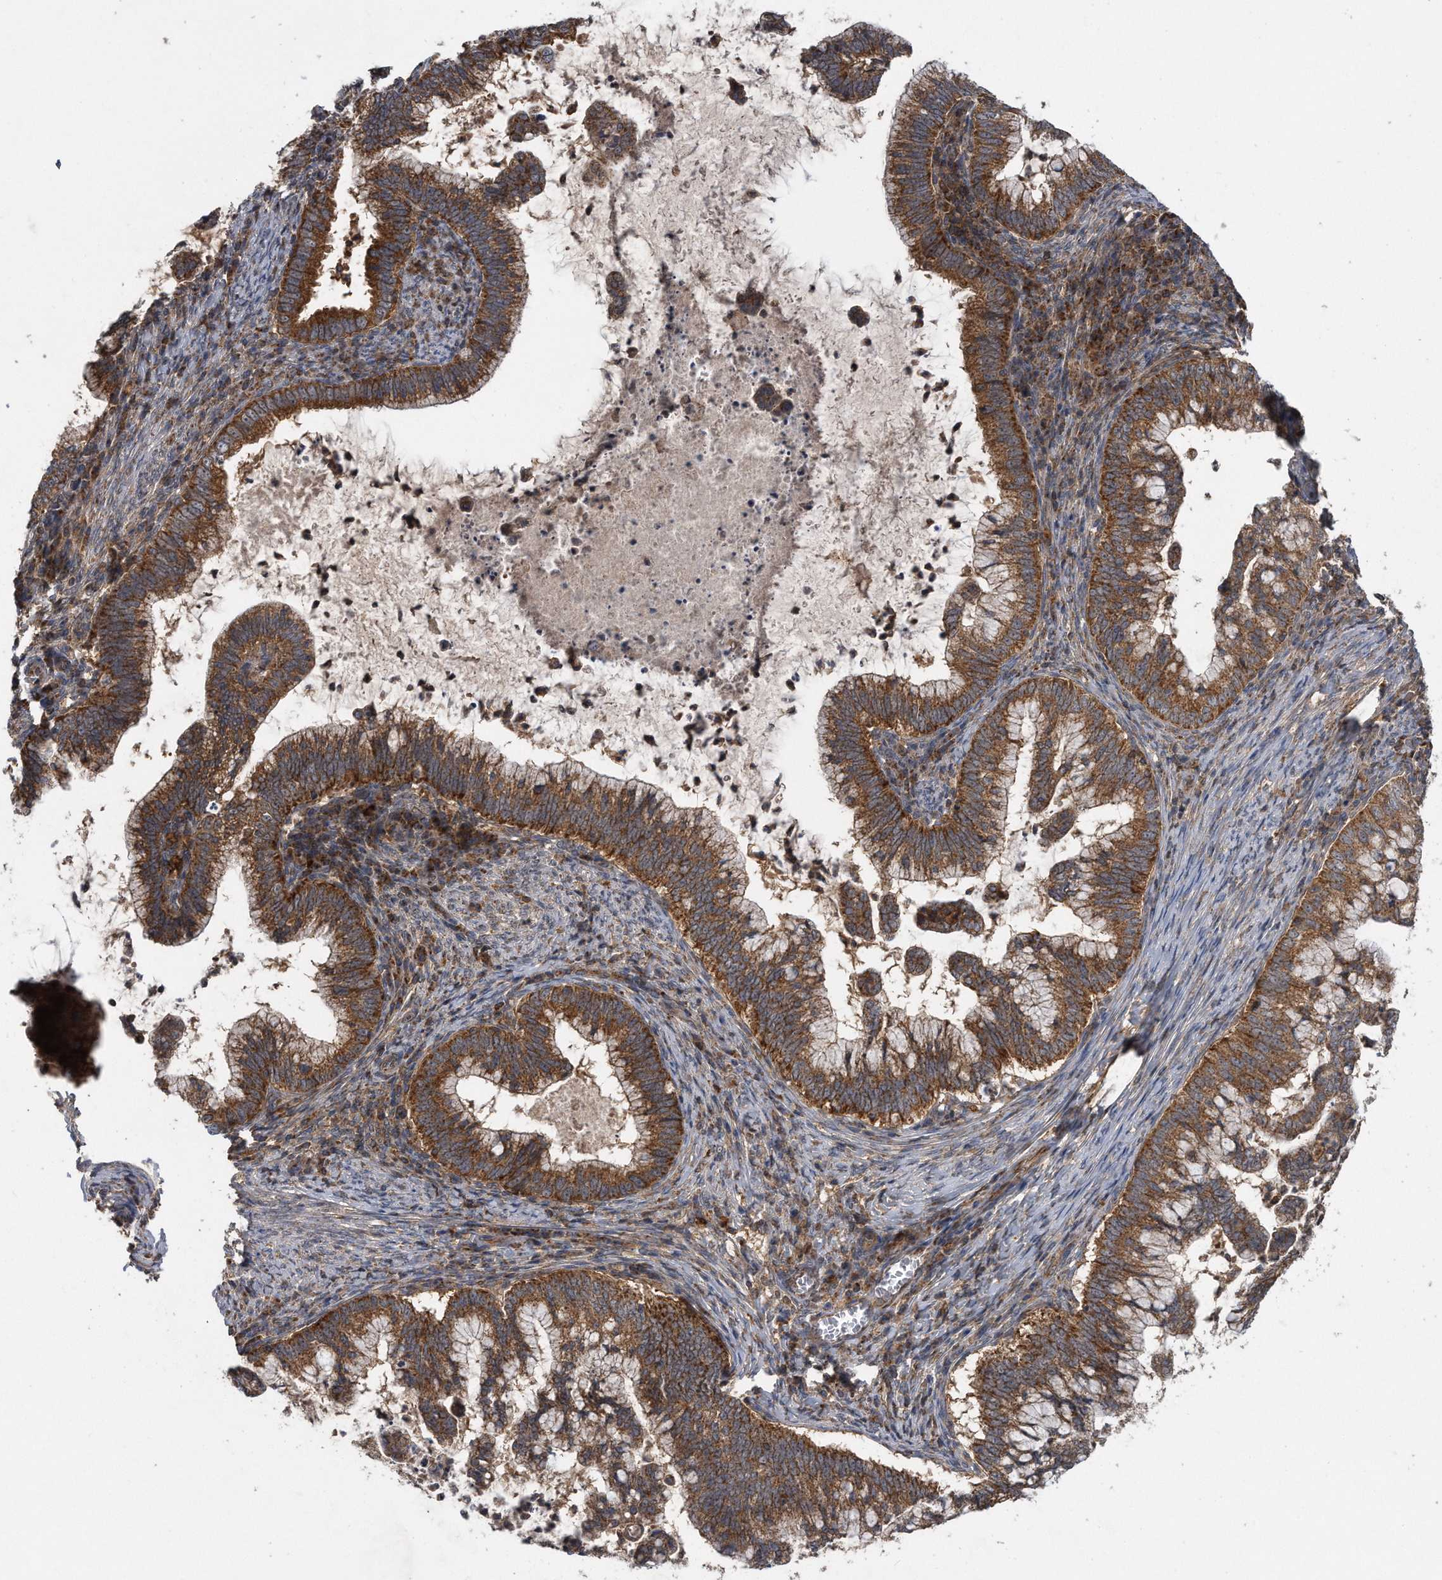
{"staining": {"intensity": "strong", "quantity": ">75%", "location": "cytoplasmic/membranous"}, "tissue": "cervical cancer", "cell_type": "Tumor cells", "image_type": "cancer", "snomed": [{"axis": "morphology", "description": "Adenocarcinoma, NOS"}, {"axis": "topography", "description": "Cervix"}], "caption": "Immunohistochemistry (IHC) of human cervical cancer displays high levels of strong cytoplasmic/membranous expression in about >75% of tumor cells.", "gene": "ALPK2", "patient": {"sex": "female", "age": 36}}